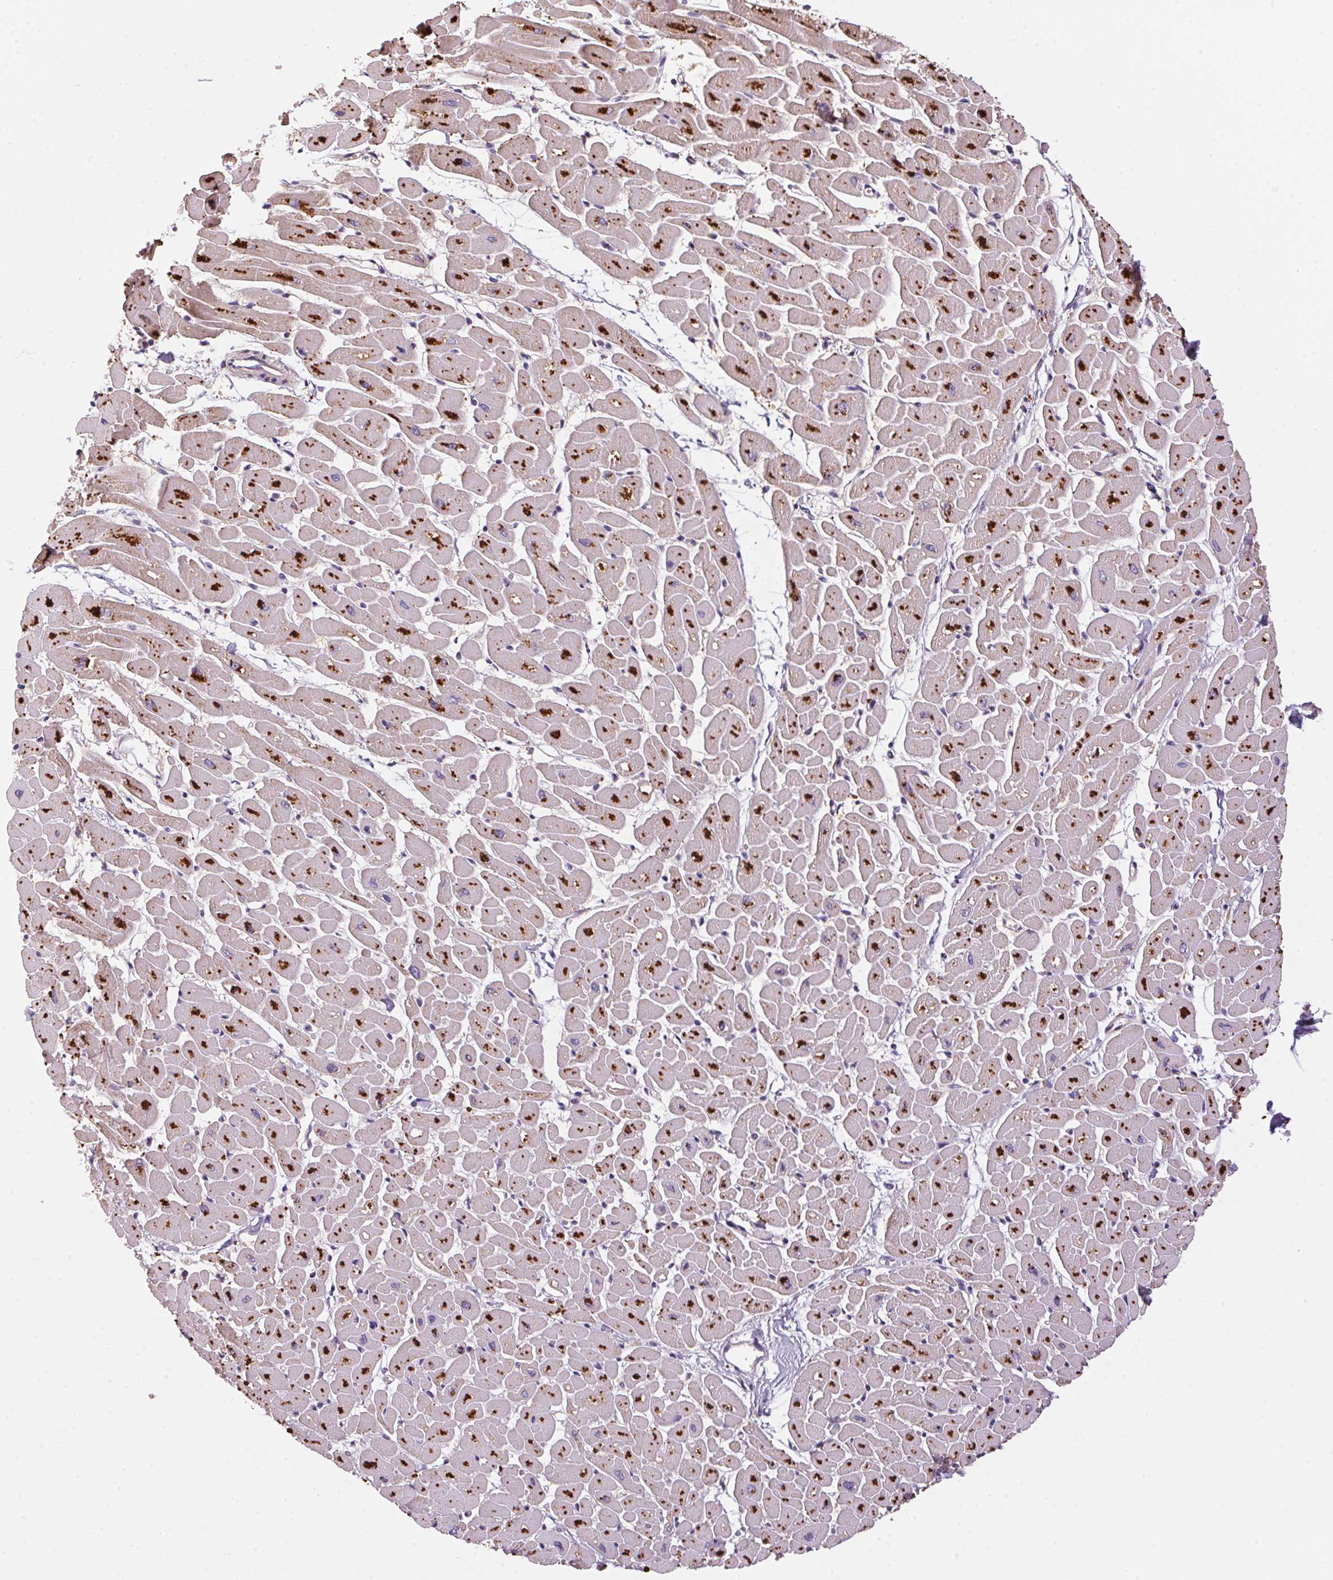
{"staining": {"intensity": "strong", "quantity": "25%-75%", "location": "cytoplasmic/membranous"}, "tissue": "heart muscle", "cell_type": "Cardiomyocytes", "image_type": "normal", "snomed": [{"axis": "morphology", "description": "Normal tissue, NOS"}, {"axis": "topography", "description": "Heart"}], "caption": "Cardiomyocytes exhibit strong cytoplasmic/membranous positivity in about 25%-75% of cells in normal heart muscle.", "gene": "ADH5", "patient": {"sex": "male", "age": 57}}